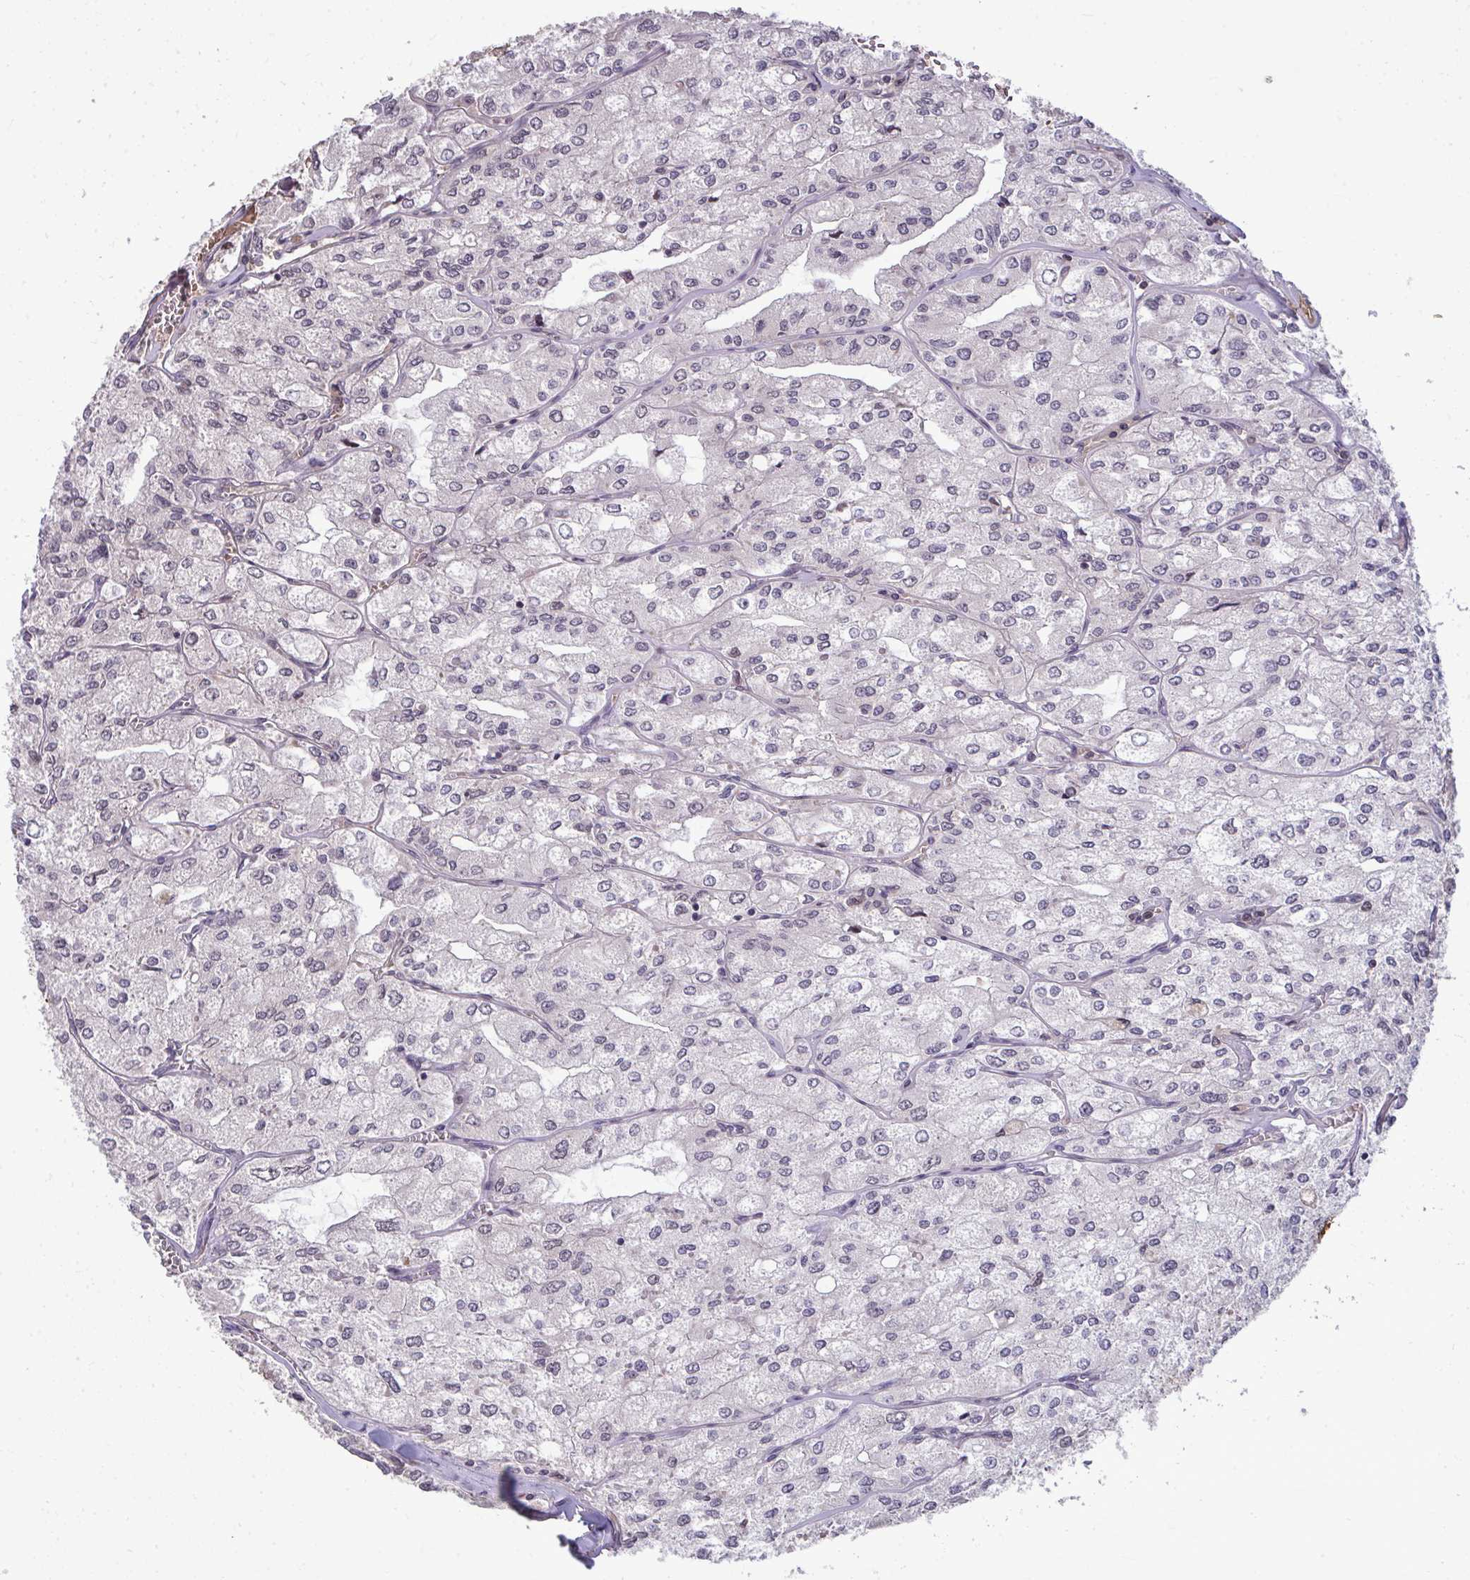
{"staining": {"intensity": "negative", "quantity": "none", "location": "none"}, "tissue": "renal cancer", "cell_type": "Tumor cells", "image_type": "cancer", "snomed": [{"axis": "morphology", "description": "Adenocarcinoma, NOS"}, {"axis": "topography", "description": "Kidney"}], "caption": "Adenocarcinoma (renal) was stained to show a protein in brown. There is no significant expression in tumor cells.", "gene": "ZSCAN9", "patient": {"sex": "female", "age": 70}}